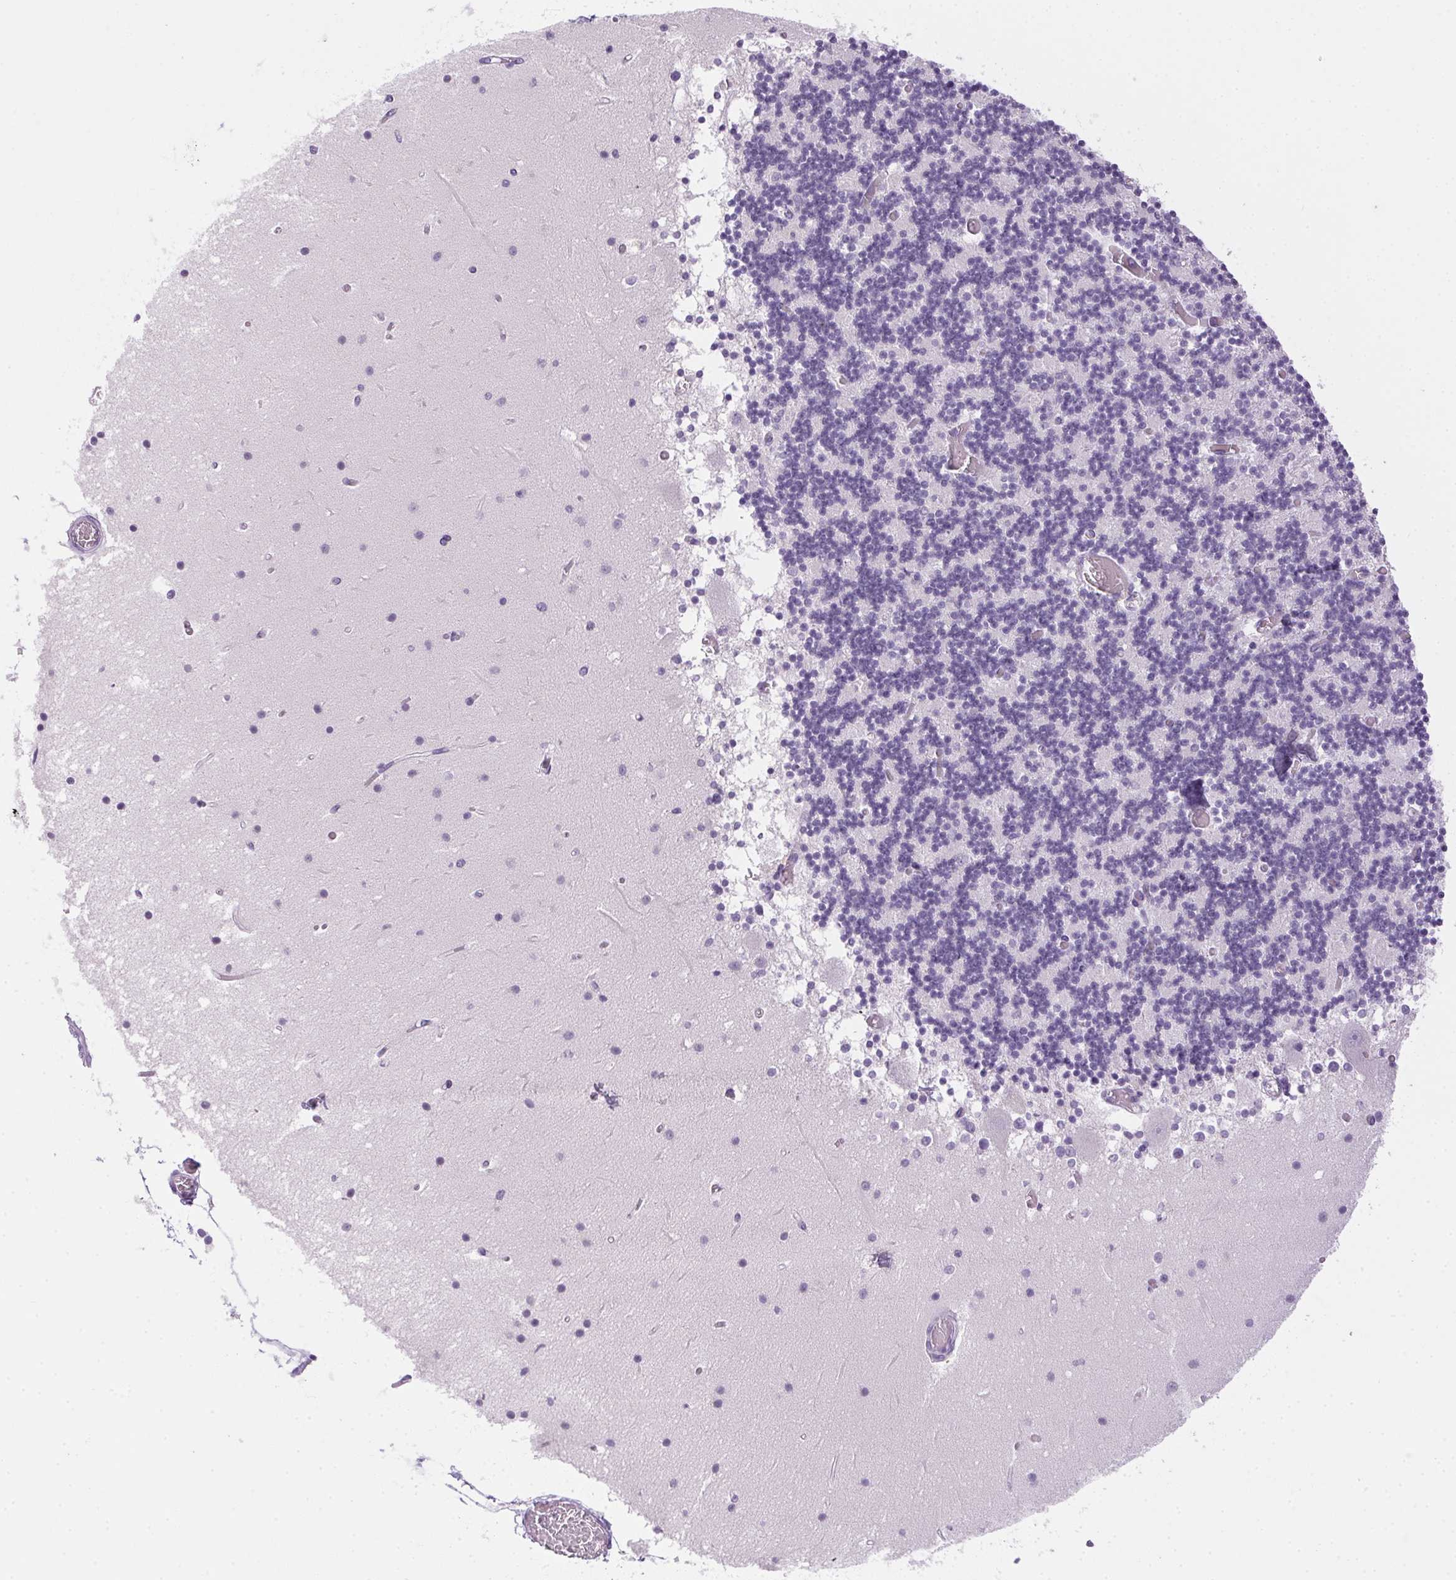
{"staining": {"intensity": "negative", "quantity": "none", "location": "none"}, "tissue": "cerebellum", "cell_type": "Cells in granular layer", "image_type": "normal", "snomed": [{"axis": "morphology", "description": "Normal tissue, NOS"}, {"axis": "topography", "description": "Cerebellum"}], "caption": "Micrograph shows no significant protein expression in cells in granular layer of unremarkable cerebellum.", "gene": "POPDC2", "patient": {"sex": "female", "age": 28}}